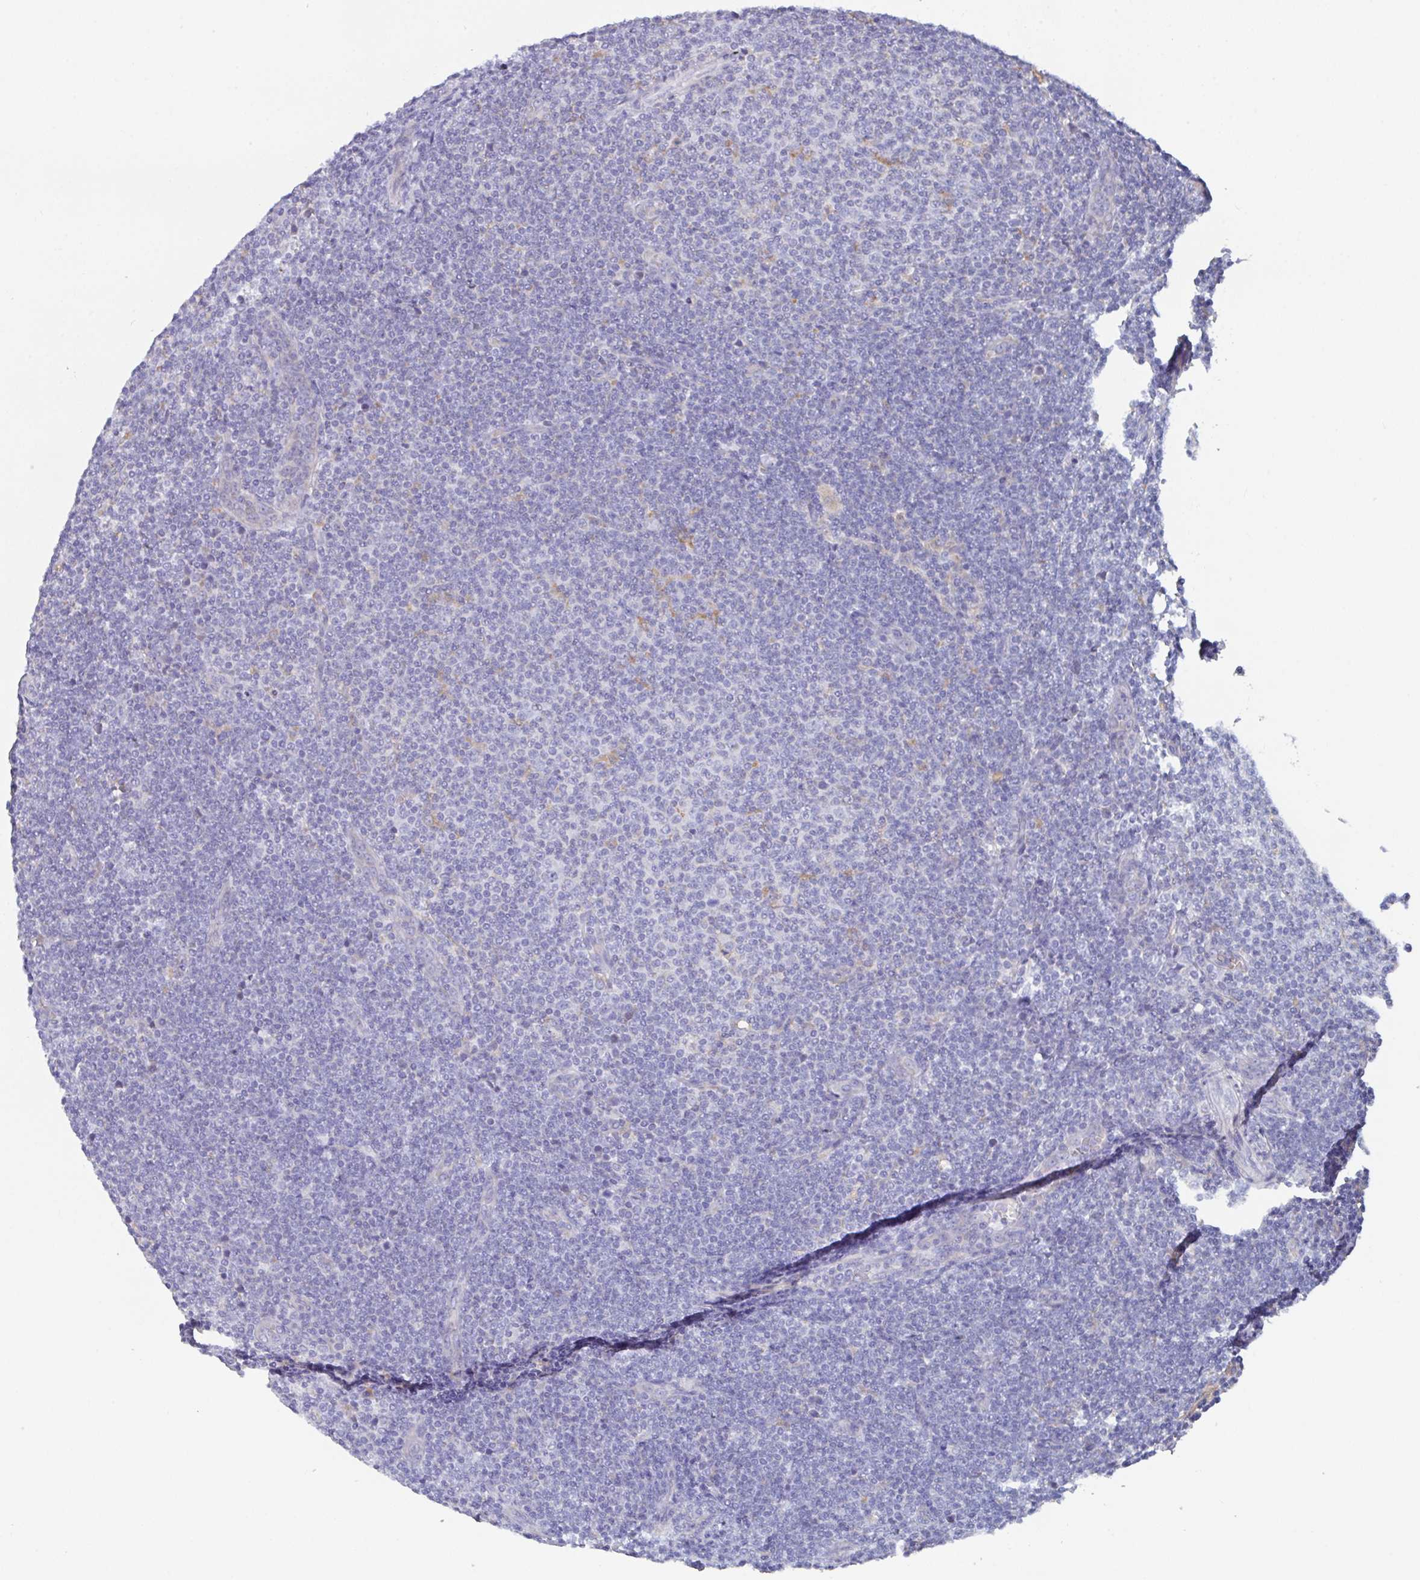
{"staining": {"intensity": "negative", "quantity": "none", "location": "none"}, "tissue": "lymphoma", "cell_type": "Tumor cells", "image_type": "cancer", "snomed": [{"axis": "morphology", "description": "Malignant lymphoma, non-Hodgkin's type, Low grade"}, {"axis": "topography", "description": "Lymph node"}], "caption": "Tumor cells show no significant protein staining in lymphoma. Brightfield microscopy of IHC stained with DAB (brown) and hematoxylin (blue), captured at high magnification.", "gene": "TFAP2C", "patient": {"sex": "male", "age": 66}}